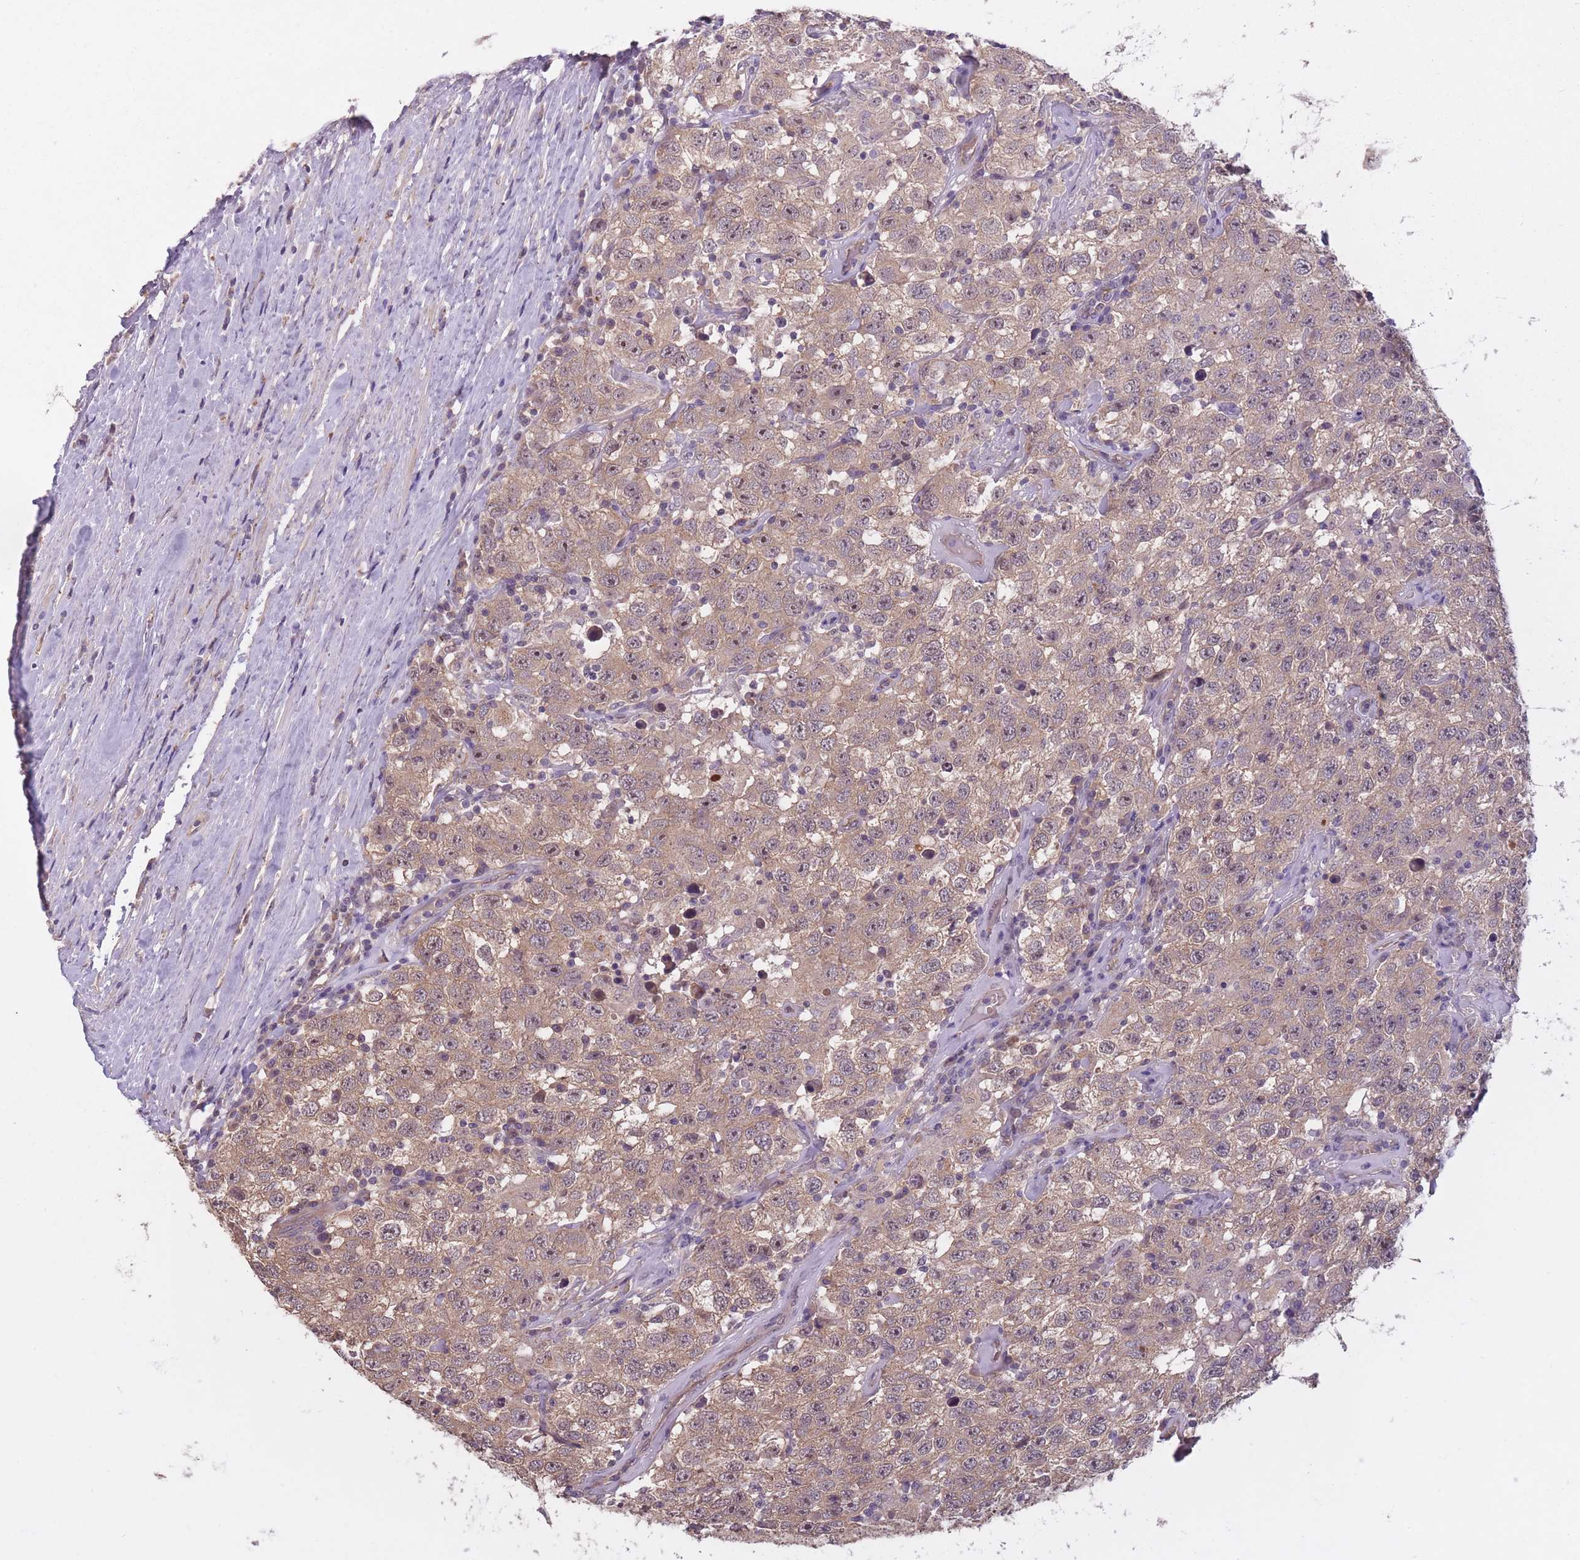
{"staining": {"intensity": "moderate", "quantity": ">75%", "location": "cytoplasmic/membranous,nuclear"}, "tissue": "testis cancer", "cell_type": "Tumor cells", "image_type": "cancer", "snomed": [{"axis": "morphology", "description": "Seminoma, NOS"}, {"axis": "topography", "description": "Testis"}], "caption": "Tumor cells demonstrate medium levels of moderate cytoplasmic/membranous and nuclear expression in approximately >75% of cells in human seminoma (testis).", "gene": "KIAA1755", "patient": {"sex": "male", "age": 41}}